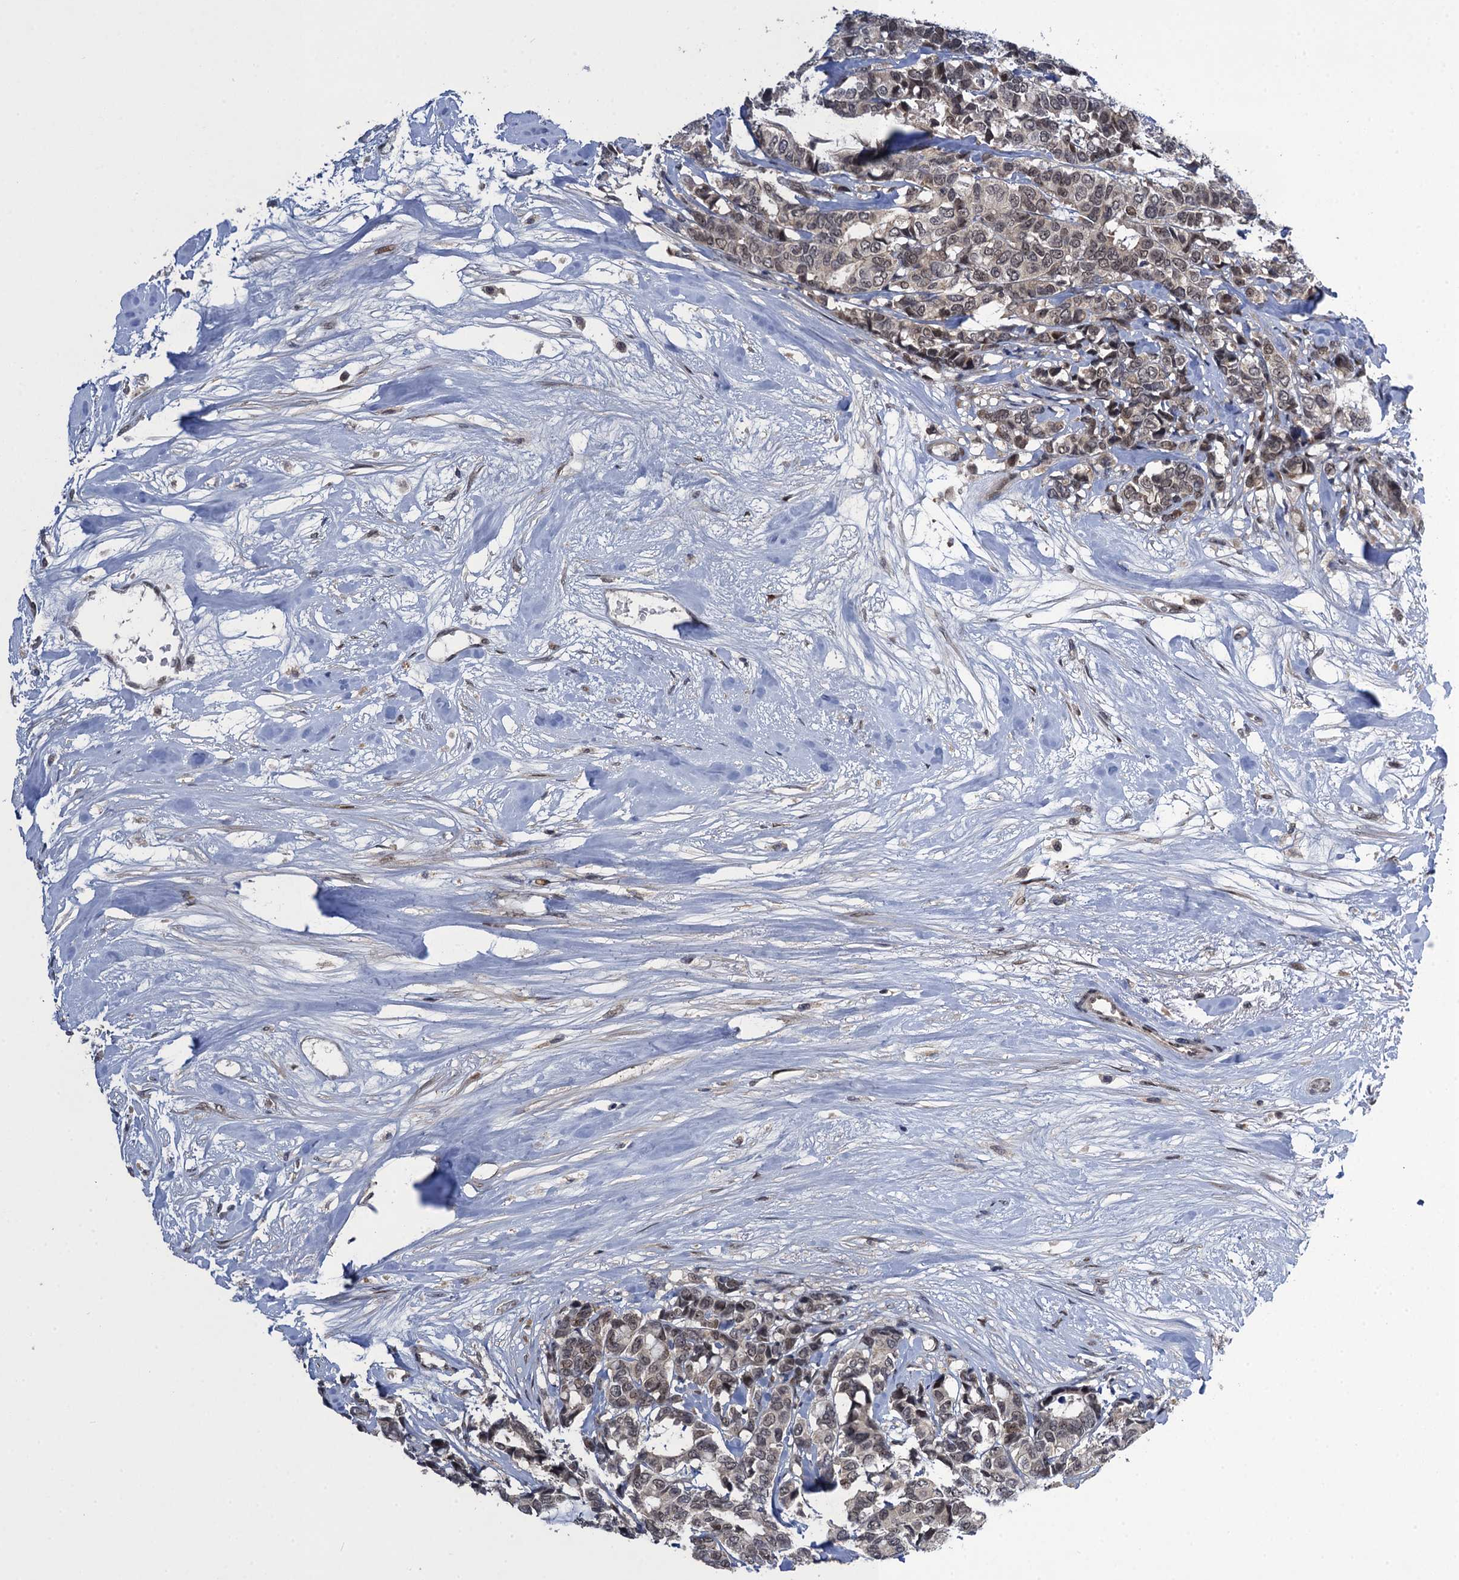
{"staining": {"intensity": "weak", "quantity": "<25%", "location": "nuclear"}, "tissue": "breast cancer", "cell_type": "Tumor cells", "image_type": "cancer", "snomed": [{"axis": "morphology", "description": "Duct carcinoma"}, {"axis": "topography", "description": "Breast"}], "caption": "High magnification brightfield microscopy of breast intraductal carcinoma stained with DAB (brown) and counterstained with hematoxylin (blue): tumor cells show no significant expression.", "gene": "ZAR1L", "patient": {"sex": "female", "age": 87}}